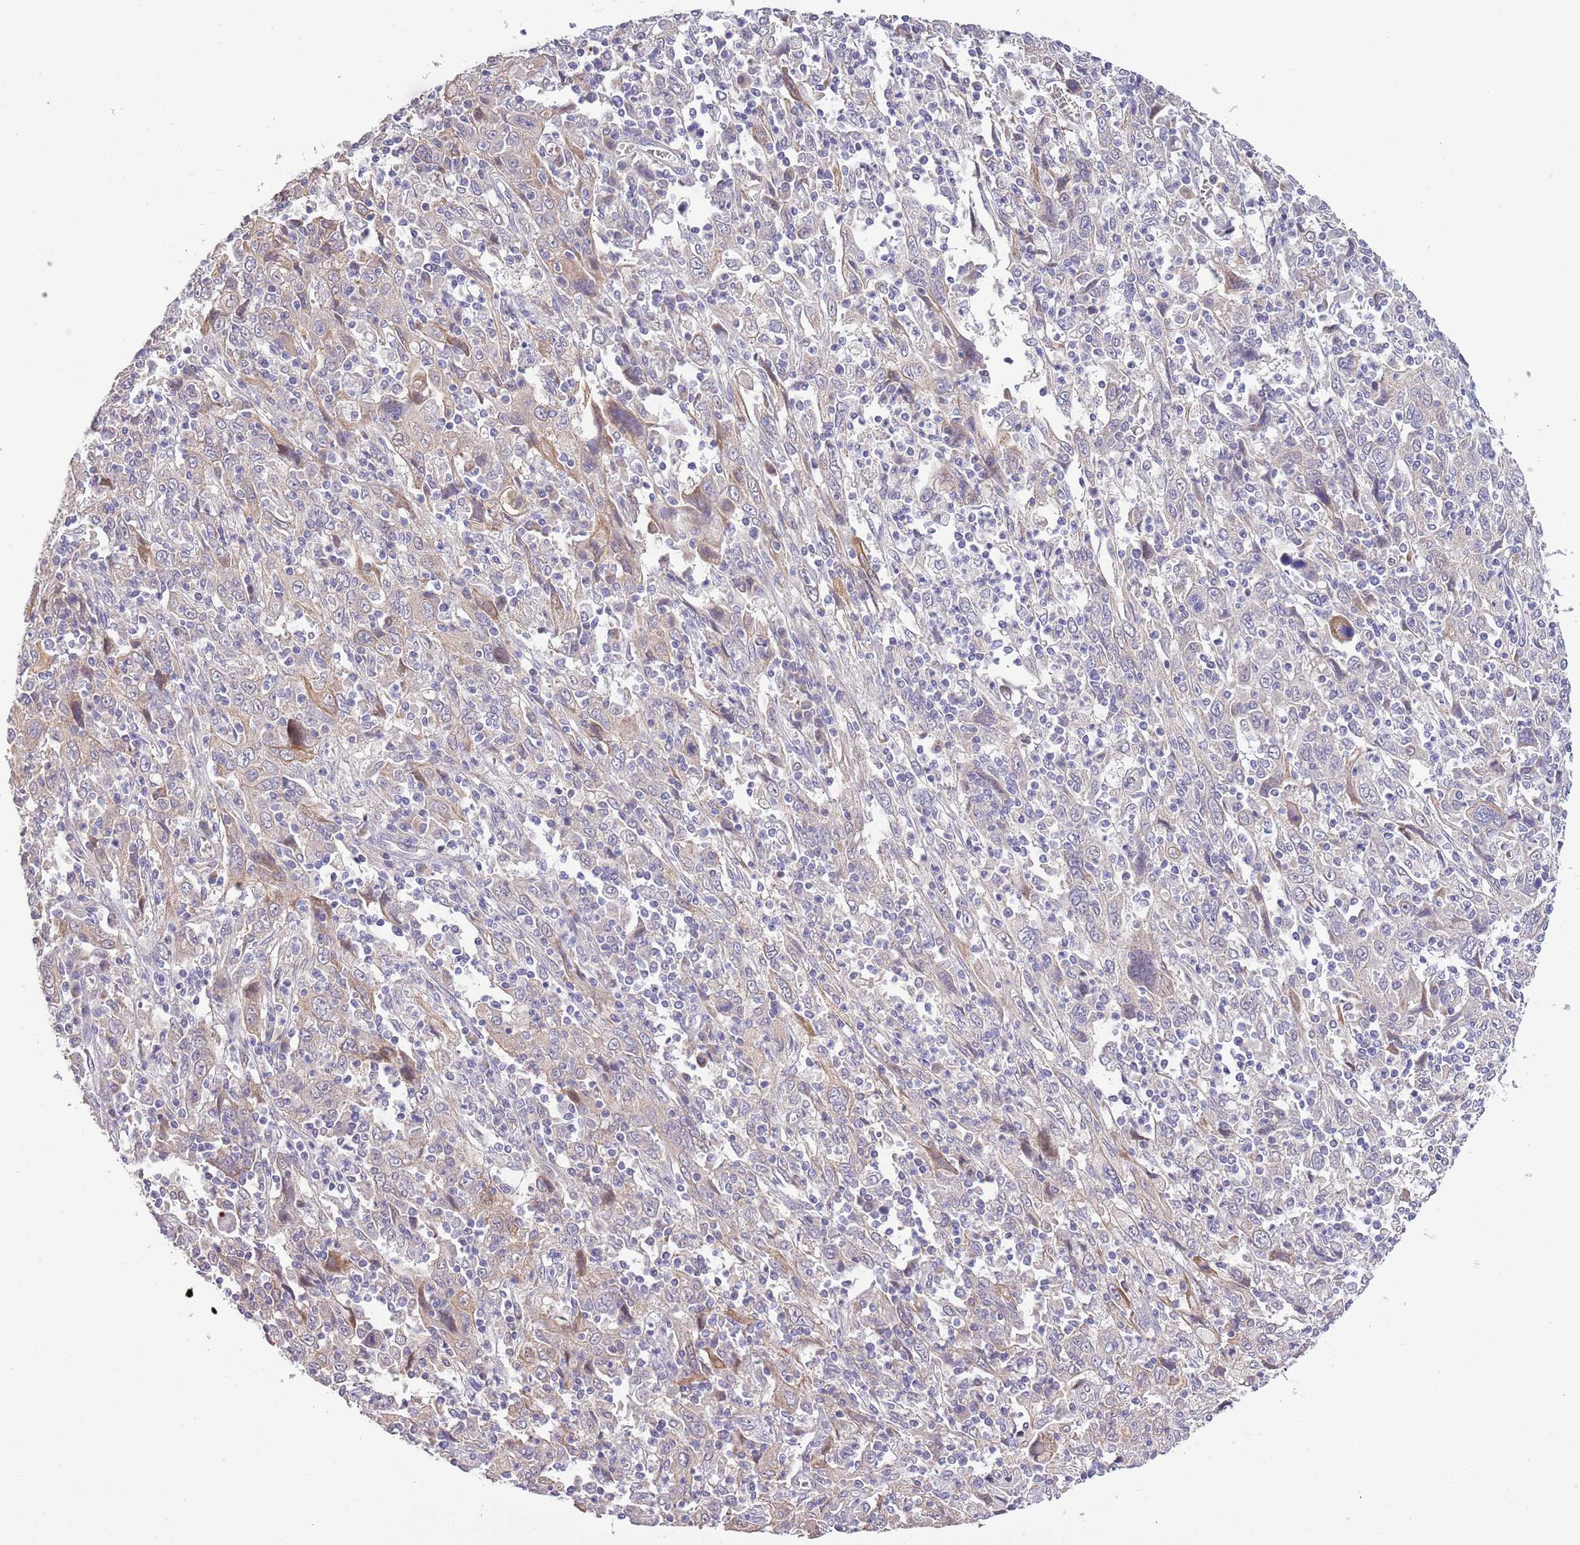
{"staining": {"intensity": "negative", "quantity": "none", "location": "none"}, "tissue": "cervical cancer", "cell_type": "Tumor cells", "image_type": "cancer", "snomed": [{"axis": "morphology", "description": "Squamous cell carcinoma, NOS"}, {"axis": "topography", "description": "Cervix"}], "caption": "Protein analysis of squamous cell carcinoma (cervical) exhibits no significant staining in tumor cells. The staining is performed using DAB (3,3'-diaminobenzidine) brown chromogen with nuclei counter-stained in using hematoxylin.", "gene": "LIPJ", "patient": {"sex": "female", "age": 46}}